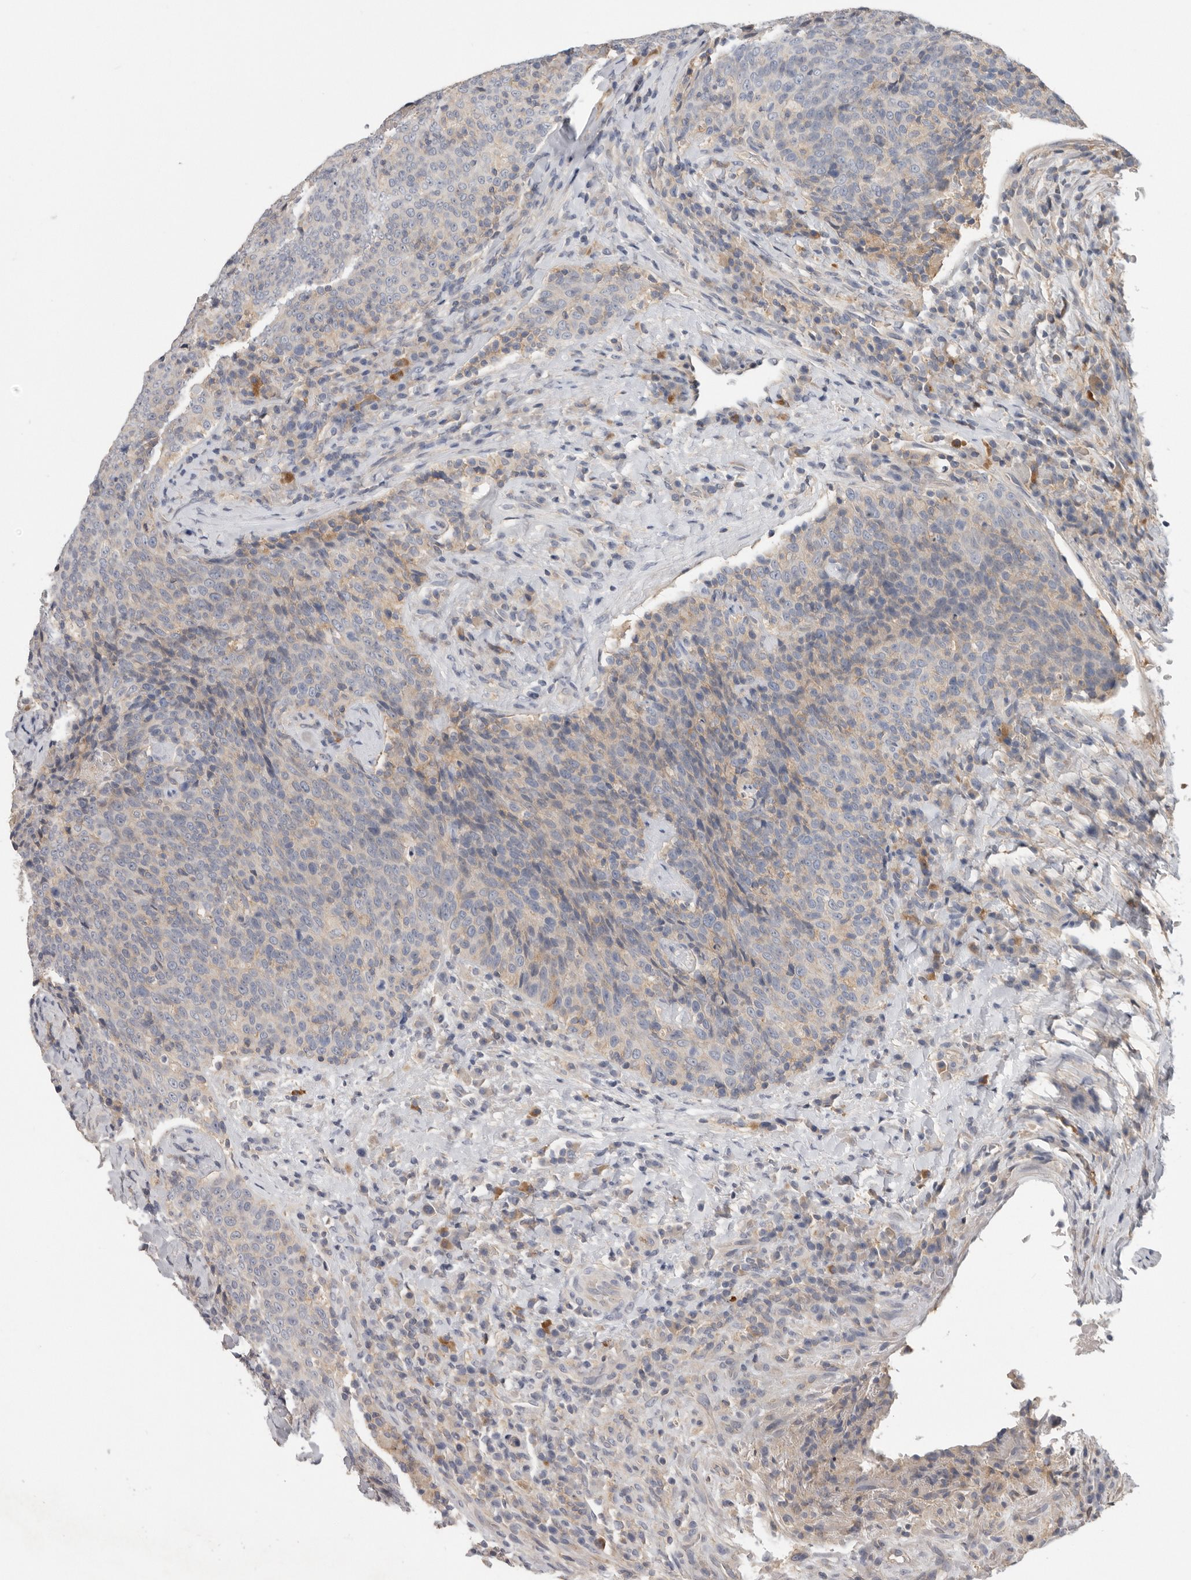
{"staining": {"intensity": "weak", "quantity": "<25%", "location": "cytoplasmic/membranous"}, "tissue": "head and neck cancer", "cell_type": "Tumor cells", "image_type": "cancer", "snomed": [{"axis": "morphology", "description": "Squamous cell carcinoma, NOS"}, {"axis": "morphology", "description": "Squamous cell carcinoma, metastatic, NOS"}, {"axis": "topography", "description": "Lymph node"}, {"axis": "topography", "description": "Head-Neck"}], "caption": "There is no significant positivity in tumor cells of head and neck cancer (squamous cell carcinoma).", "gene": "WDTC1", "patient": {"sex": "male", "age": 62}}